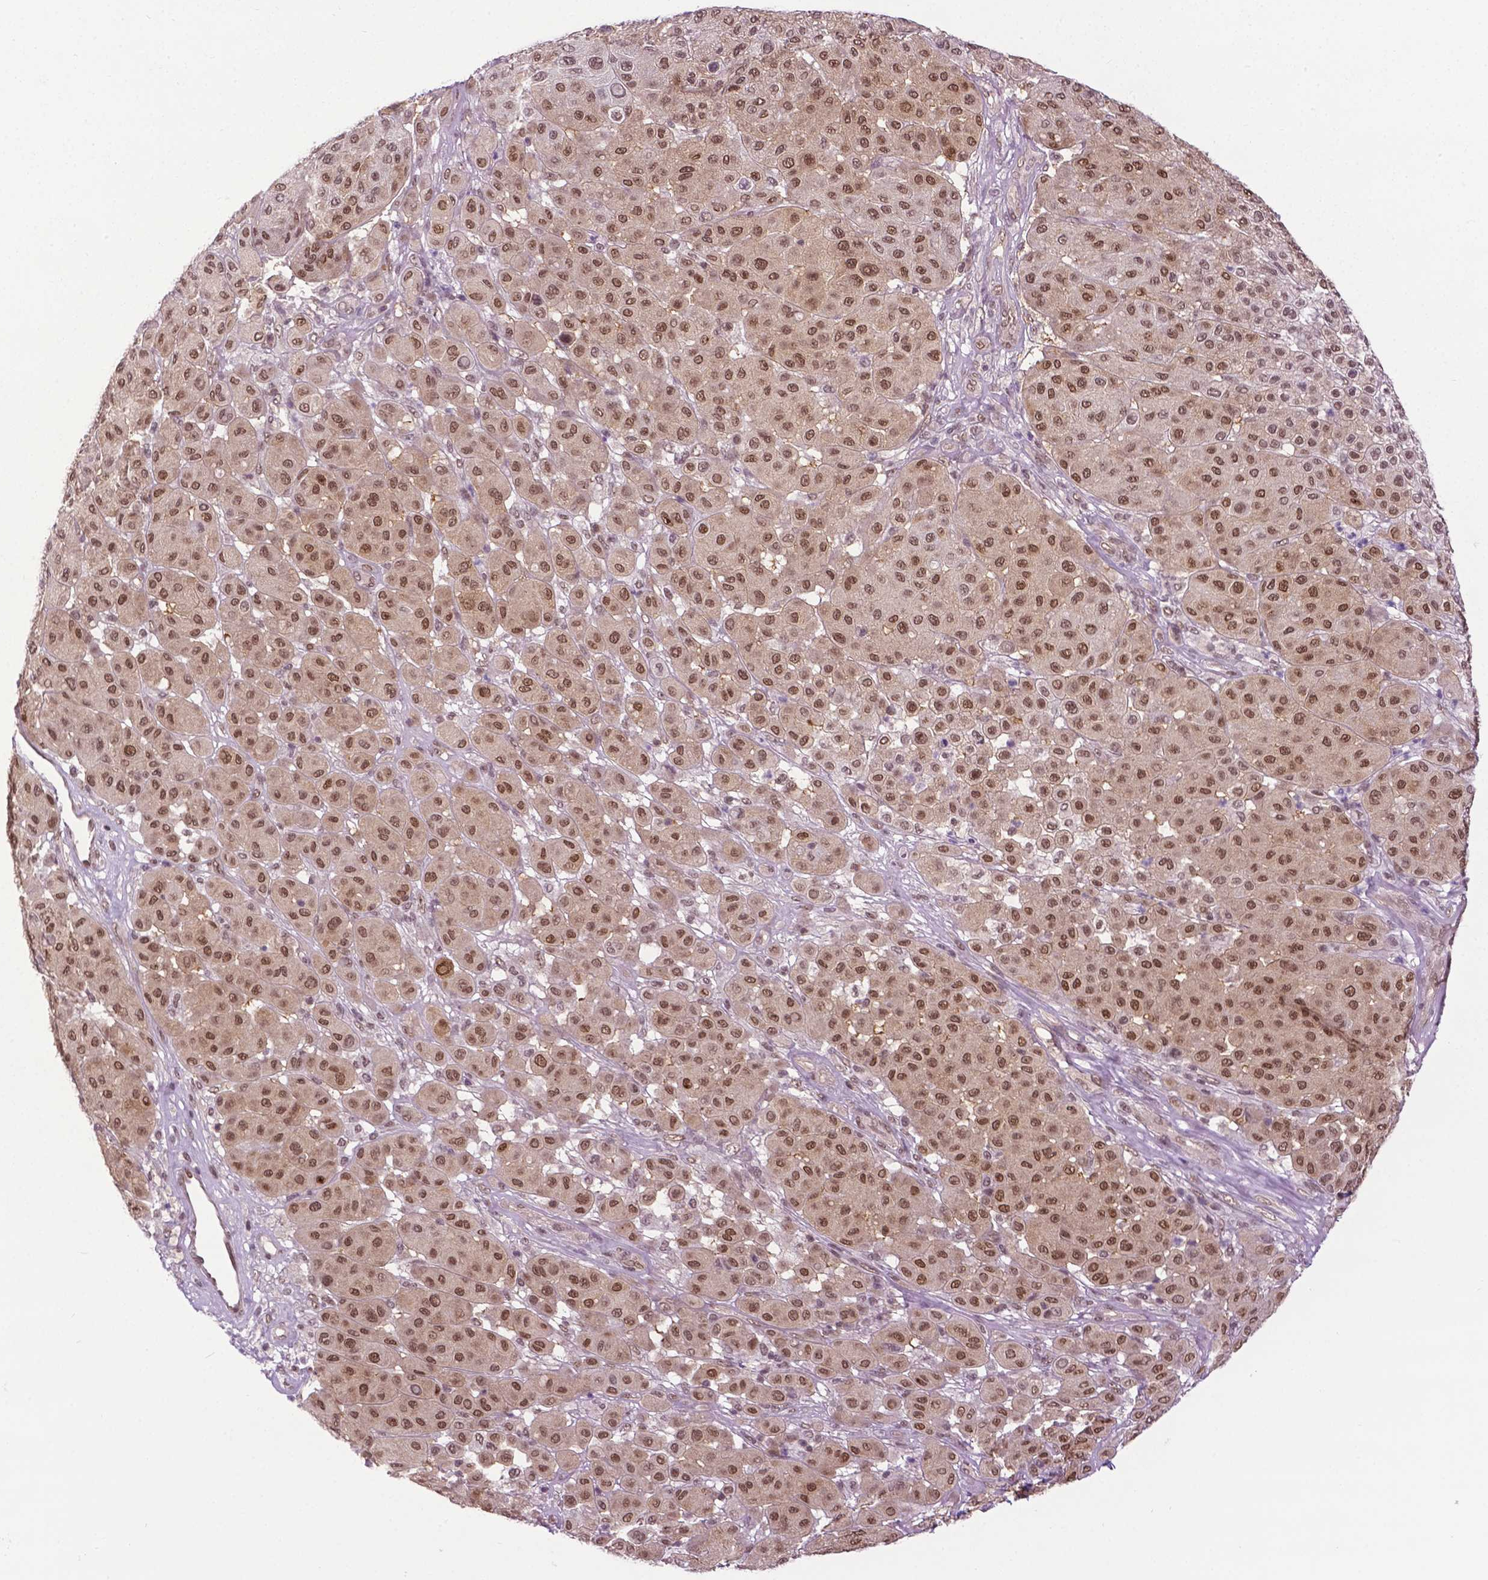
{"staining": {"intensity": "moderate", "quantity": ">75%", "location": "nuclear"}, "tissue": "melanoma", "cell_type": "Tumor cells", "image_type": "cancer", "snomed": [{"axis": "morphology", "description": "Malignant melanoma, Metastatic site"}, {"axis": "topography", "description": "Smooth muscle"}], "caption": "Human malignant melanoma (metastatic site) stained for a protein (brown) exhibits moderate nuclear positive expression in approximately >75% of tumor cells.", "gene": "UBQLN4", "patient": {"sex": "male", "age": 41}}